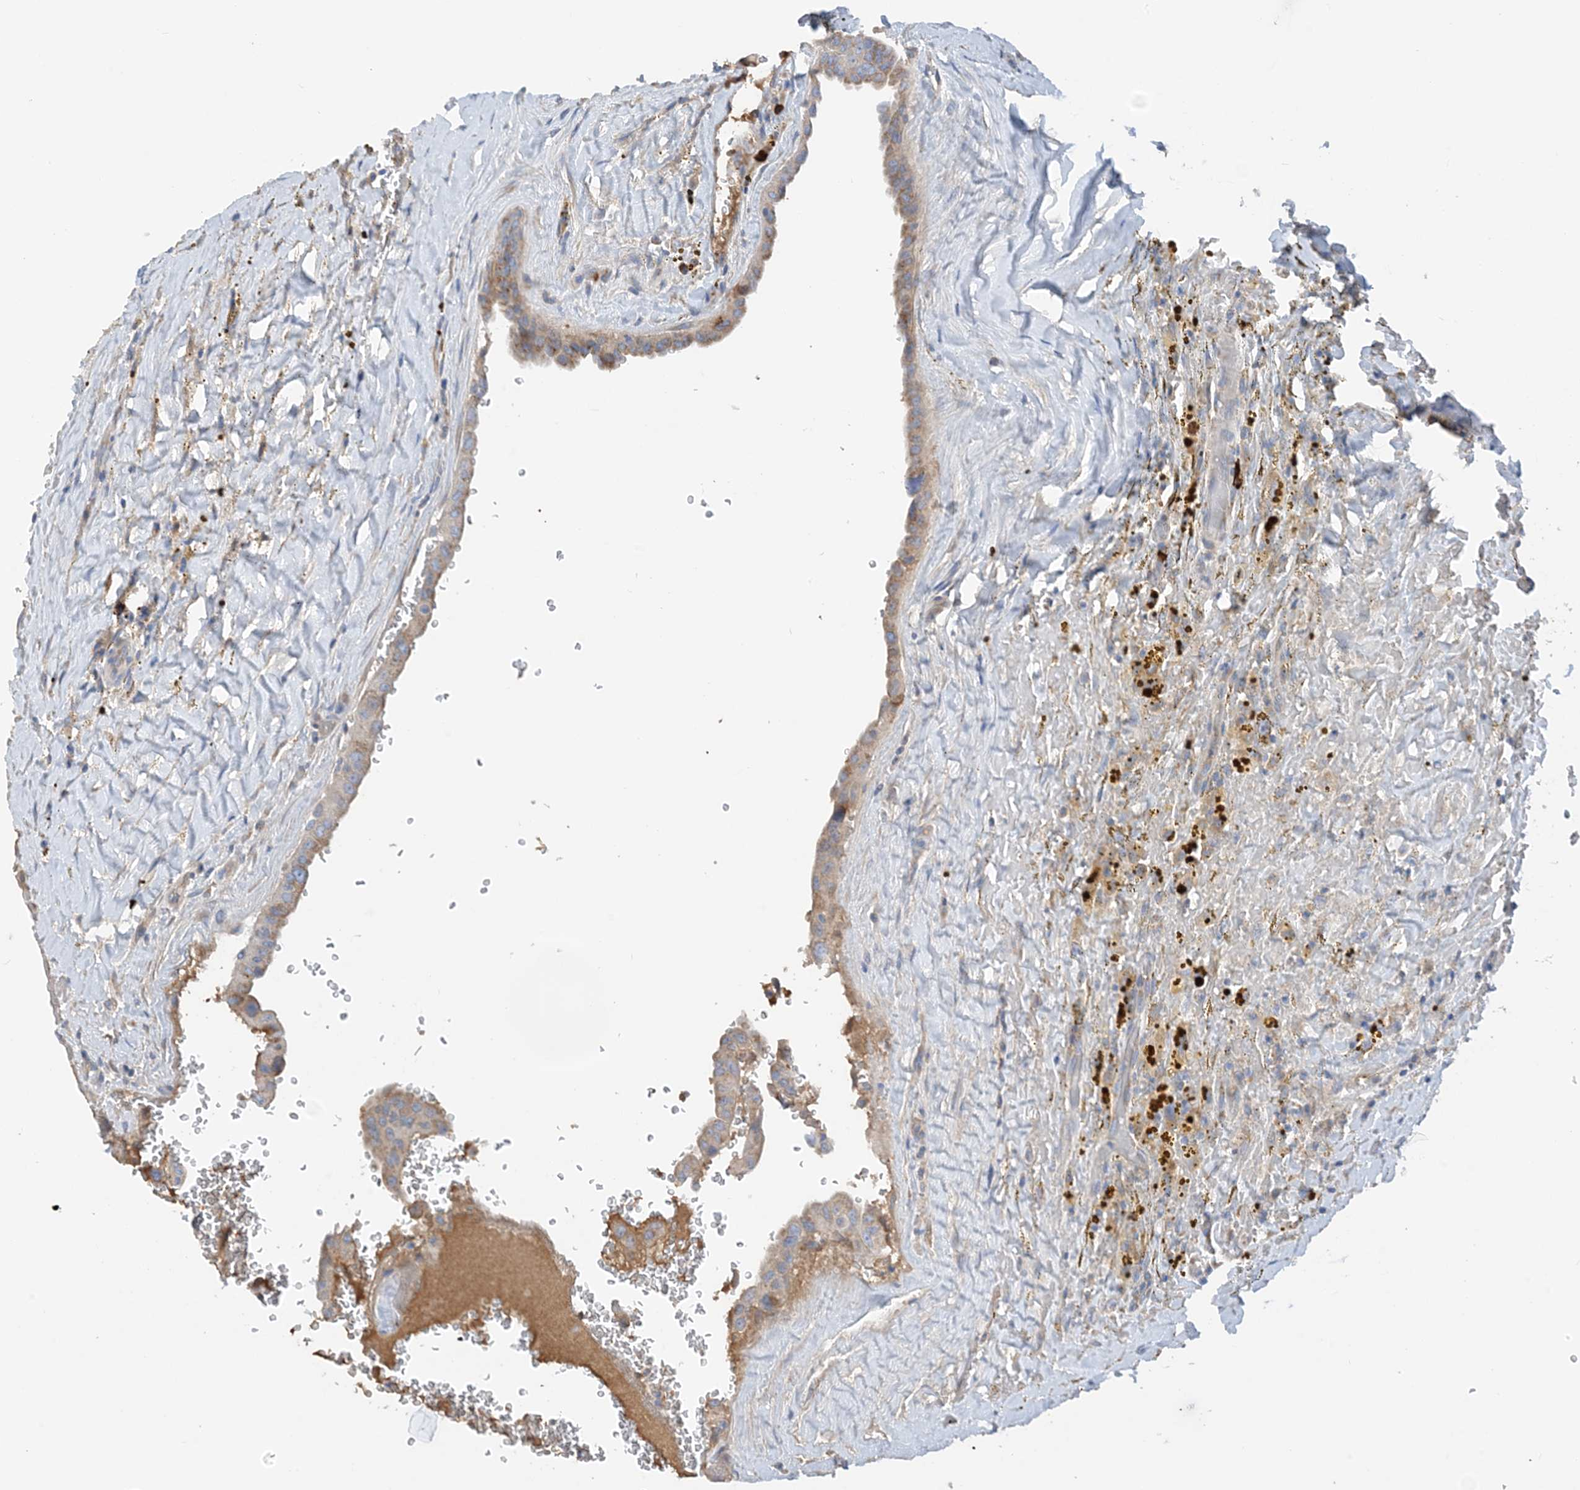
{"staining": {"intensity": "weak", "quantity": ">75%", "location": "cytoplasmic/membranous"}, "tissue": "thyroid cancer", "cell_type": "Tumor cells", "image_type": "cancer", "snomed": [{"axis": "morphology", "description": "Papillary adenocarcinoma, NOS"}, {"axis": "topography", "description": "Thyroid gland"}], "caption": "Immunohistochemical staining of human papillary adenocarcinoma (thyroid) shows weak cytoplasmic/membranous protein expression in about >75% of tumor cells. (Brightfield microscopy of DAB IHC at high magnification).", "gene": "SLC5A11", "patient": {"sex": "male", "age": 77}}